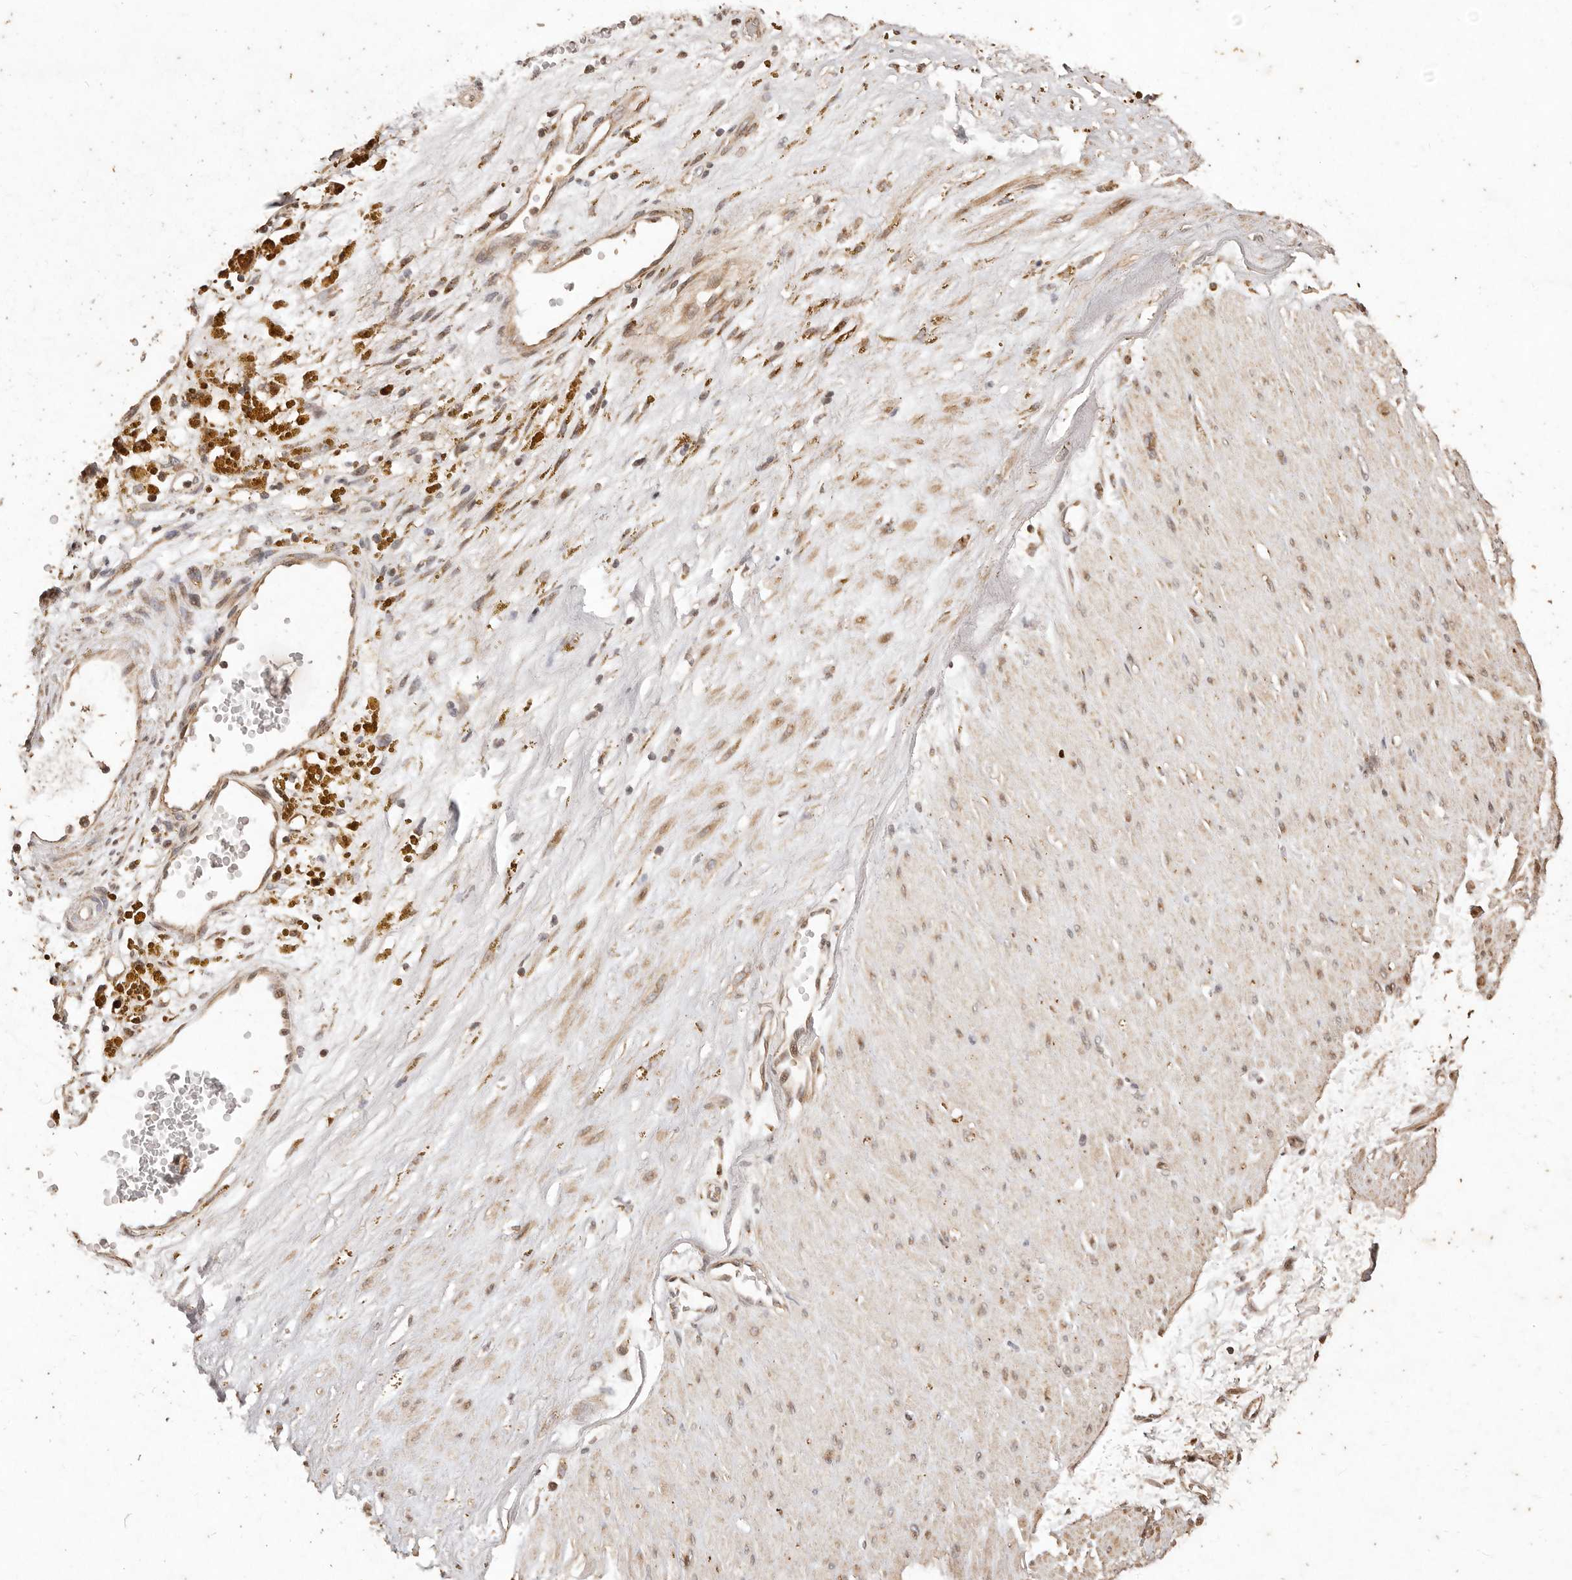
{"staining": {"intensity": "moderate", "quantity": ">75%", "location": "cytoplasmic/membranous"}, "tissue": "soft tissue", "cell_type": "Fibroblasts", "image_type": "normal", "snomed": [{"axis": "morphology", "description": "Normal tissue, NOS"}, {"axis": "topography", "description": "Soft tissue"}], "caption": "Protein analysis of normal soft tissue demonstrates moderate cytoplasmic/membranous positivity in about >75% of fibroblasts. (DAB IHC with brightfield microscopy, high magnification).", "gene": "KIF9", "patient": {"sex": "male", "age": 72}}